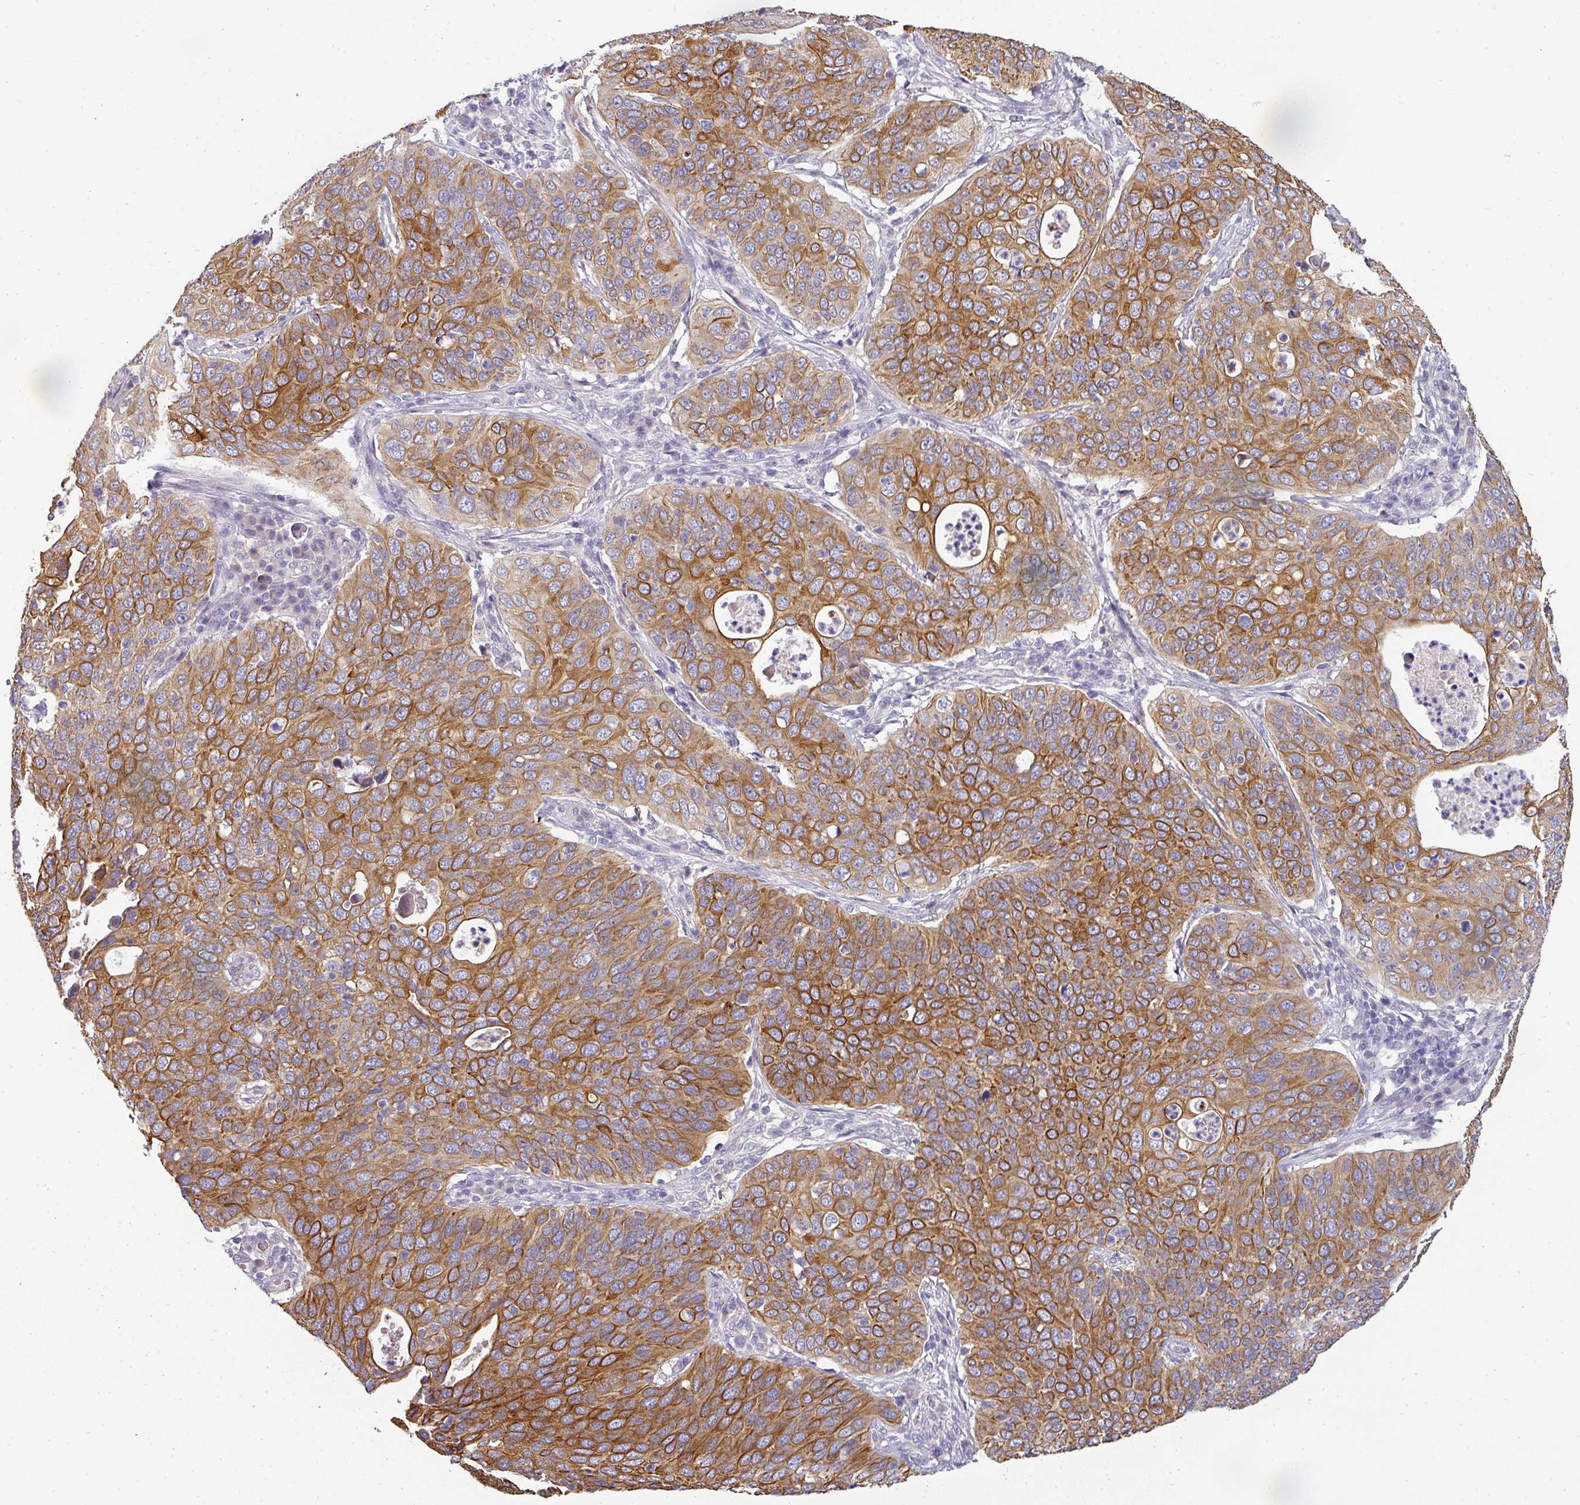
{"staining": {"intensity": "strong", "quantity": ">75%", "location": "cytoplasmic/membranous"}, "tissue": "cervical cancer", "cell_type": "Tumor cells", "image_type": "cancer", "snomed": [{"axis": "morphology", "description": "Squamous cell carcinoma, NOS"}, {"axis": "topography", "description": "Cervix"}], "caption": "A brown stain labels strong cytoplasmic/membranous positivity of a protein in cervical cancer tumor cells. The staining was performed using DAB to visualize the protein expression in brown, while the nuclei were stained in blue with hematoxylin (Magnification: 20x).", "gene": "ASXL3", "patient": {"sex": "female", "age": 36}}